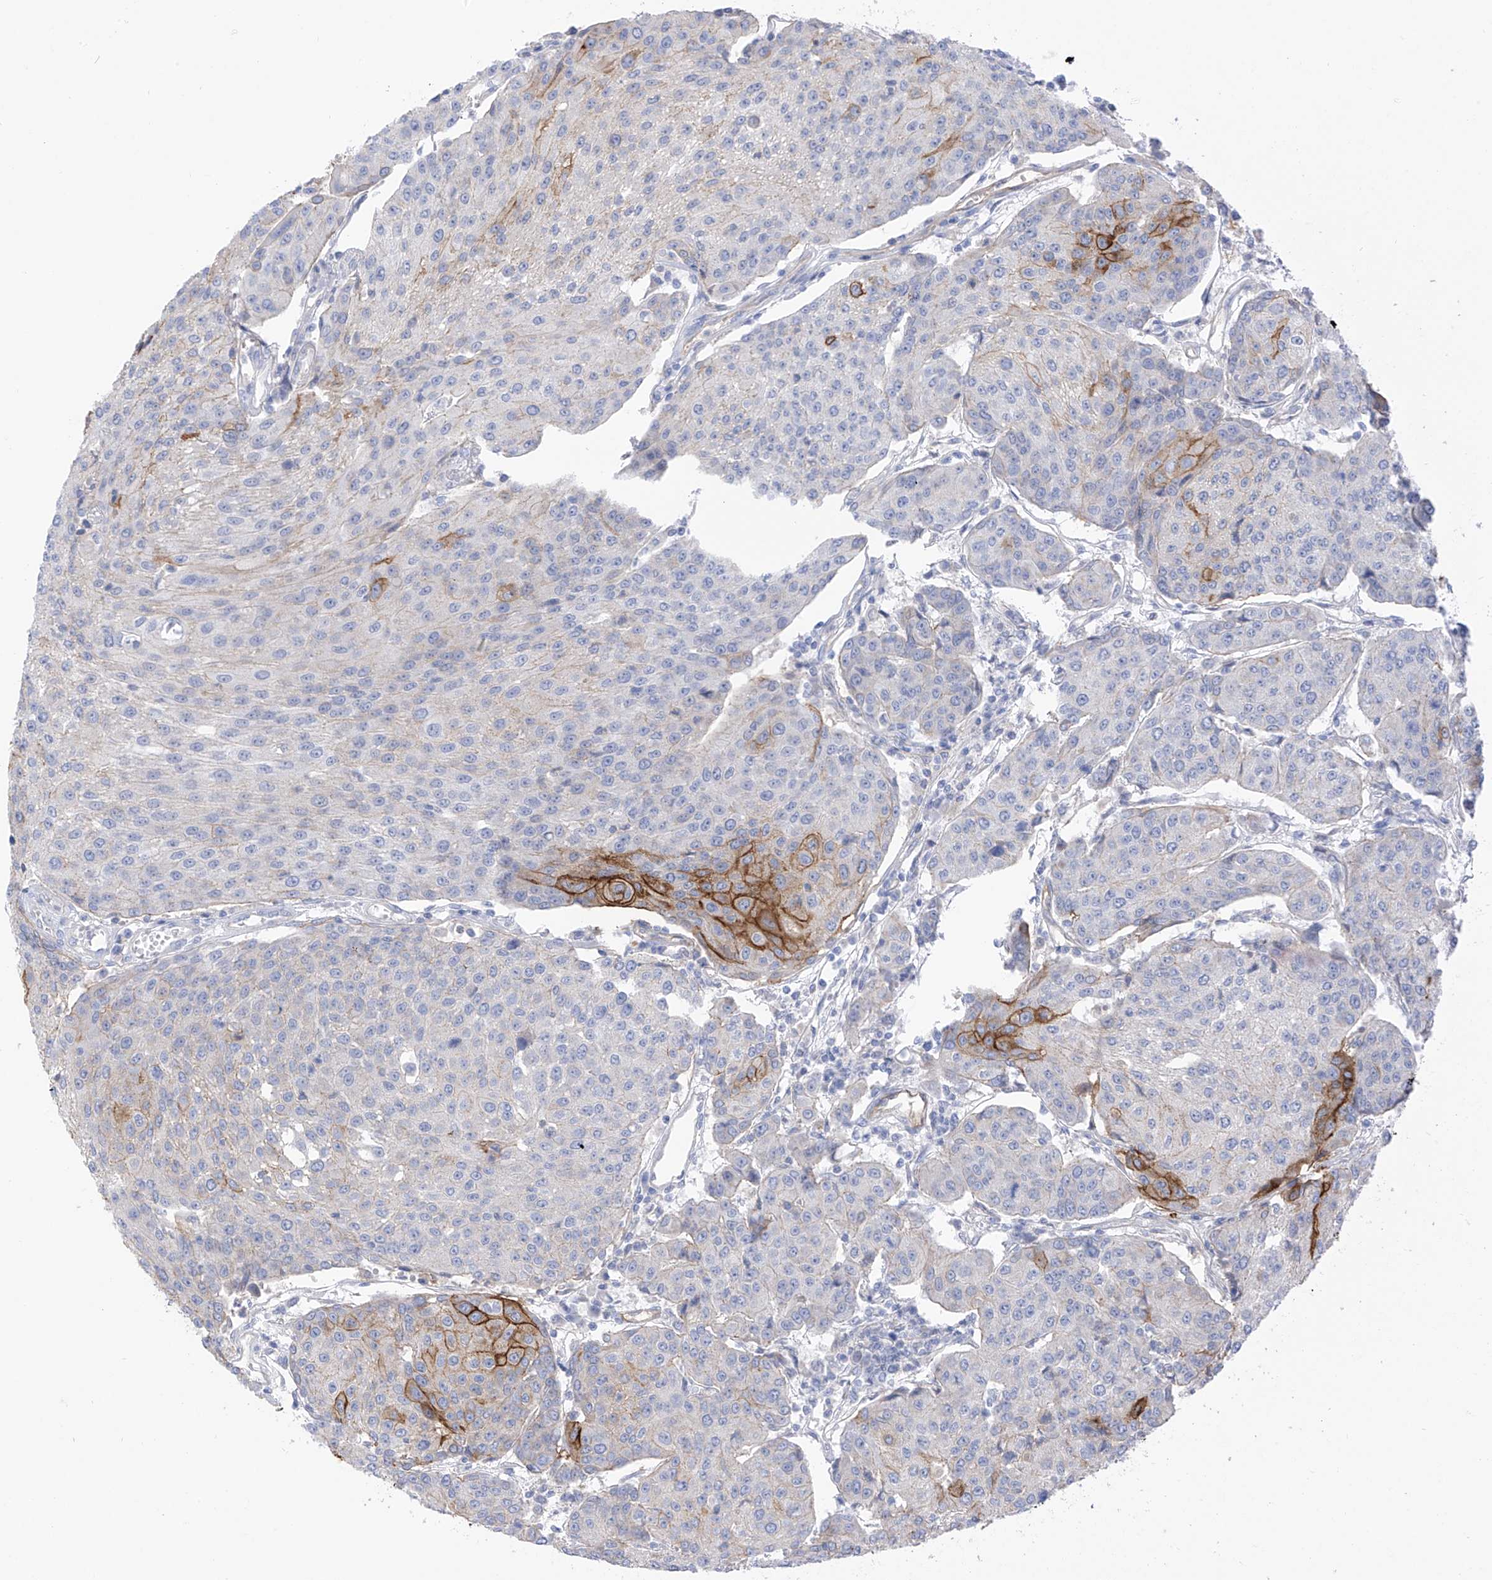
{"staining": {"intensity": "moderate", "quantity": "<25%", "location": "cytoplasmic/membranous"}, "tissue": "urothelial cancer", "cell_type": "Tumor cells", "image_type": "cancer", "snomed": [{"axis": "morphology", "description": "Urothelial carcinoma, High grade"}, {"axis": "topography", "description": "Urinary bladder"}], "caption": "This photomicrograph exhibits immunohistochemistry (IHC) staining of human high-grade urothelial carcinoma, with low moderate cytoplasmic/membranous staining in approximately <25% of tumor cells.", "gene": "ITGA9", "patient": {"sex": "female", "age": 85}}